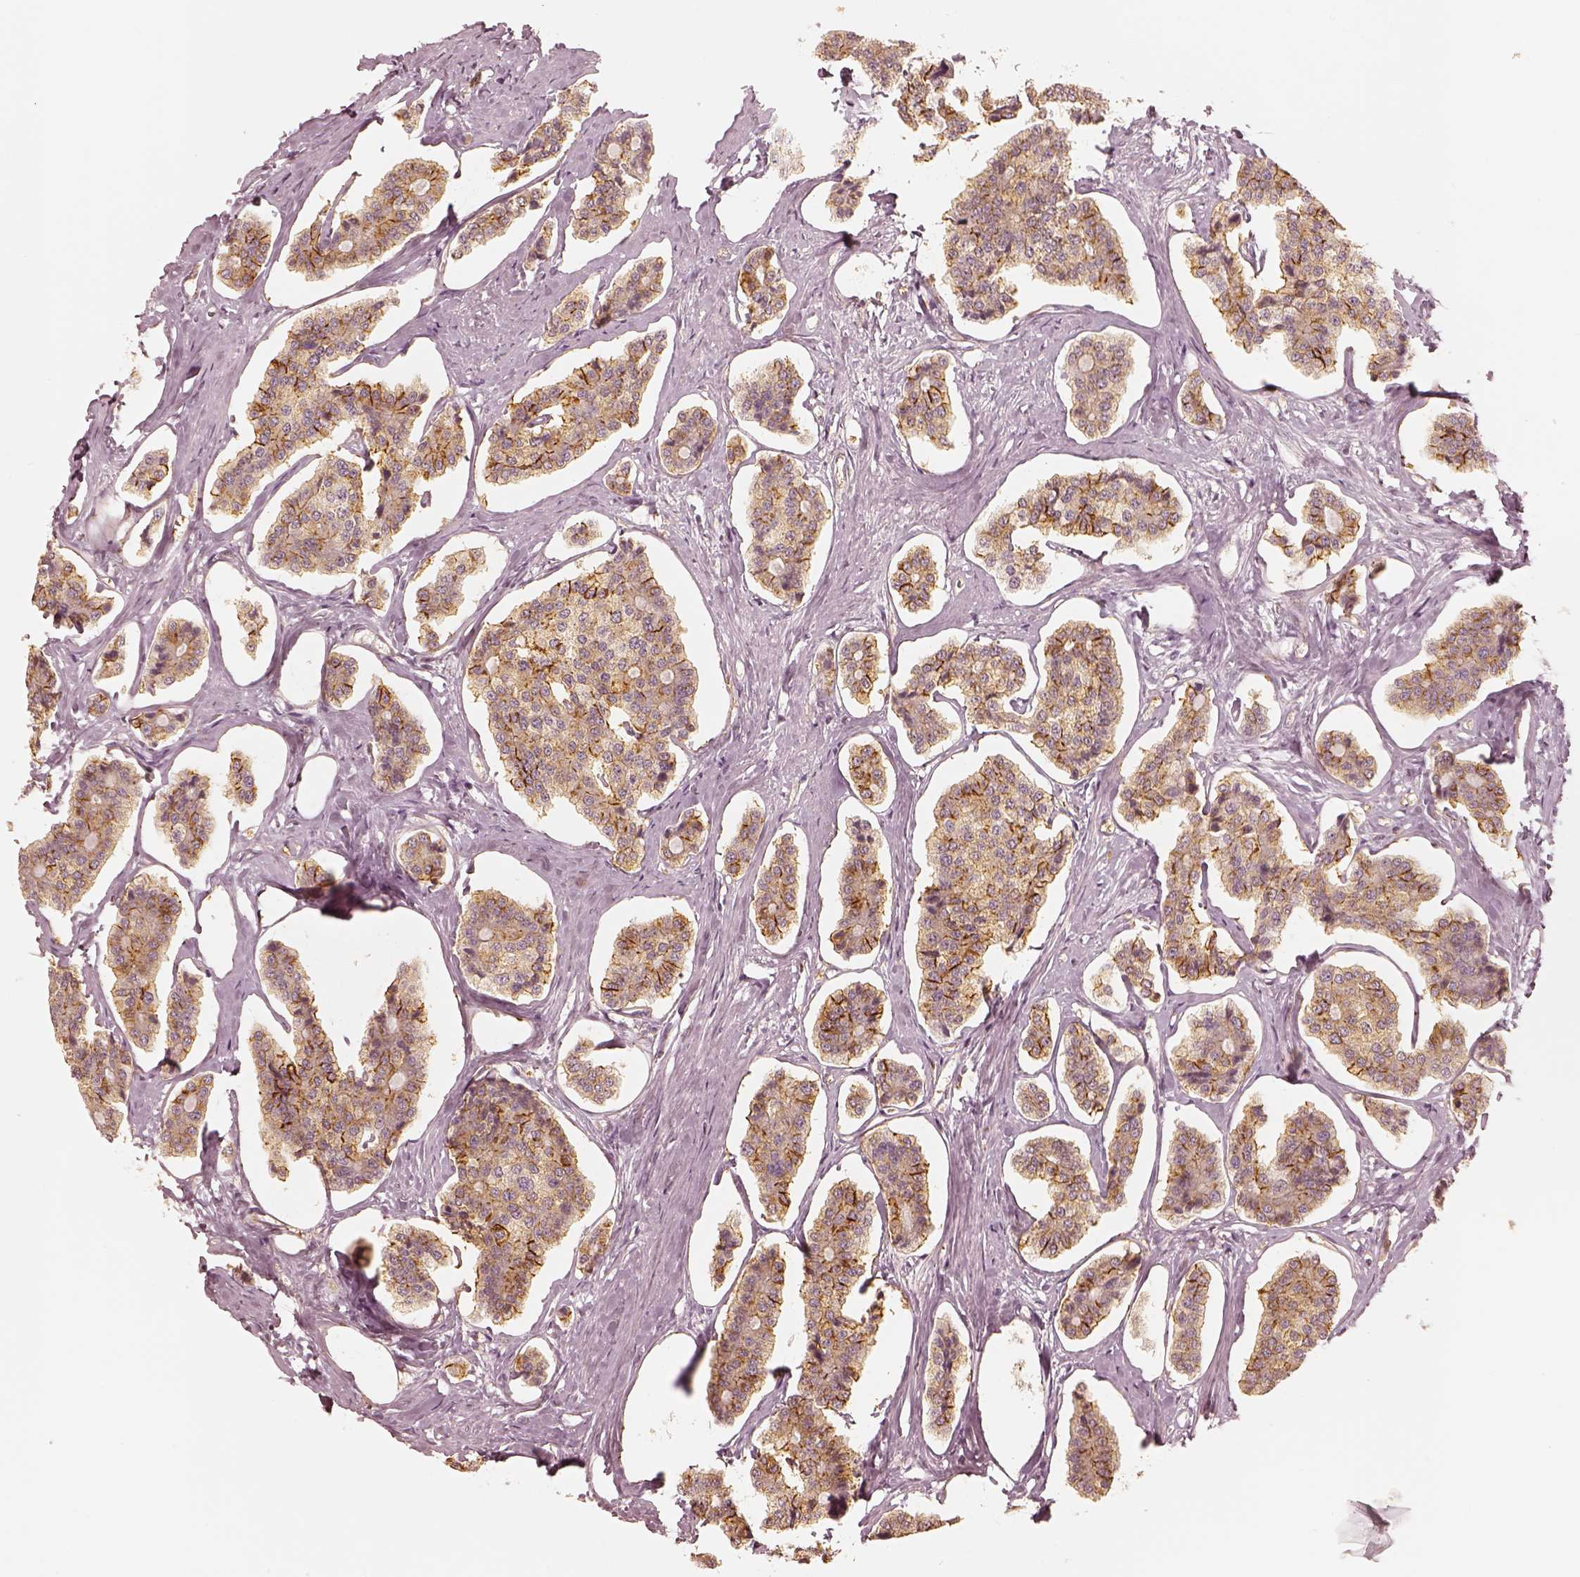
{"staining": {"intensity": "moderate", "quantity": "25%-75%", "location": "cytoplasmic/membranous"}, "tissue": "carcinoid", "cell_type": "Tumor cells", "image_type": "cancer", "snomed": [{"axis": "morphology", "description": "Carcinoid, malignant, NOS"}, {"axis": "topography", "description": "Small intestine"}], "caption": "Carcinoid (malignant) stained for a protein (brown) displays moderate cytoplasmic/membranous positive positivity in approximately 25%-75% of tumor cells.", "gene": "GORASP2", "patient": {"sex": "female", "age": 65}}